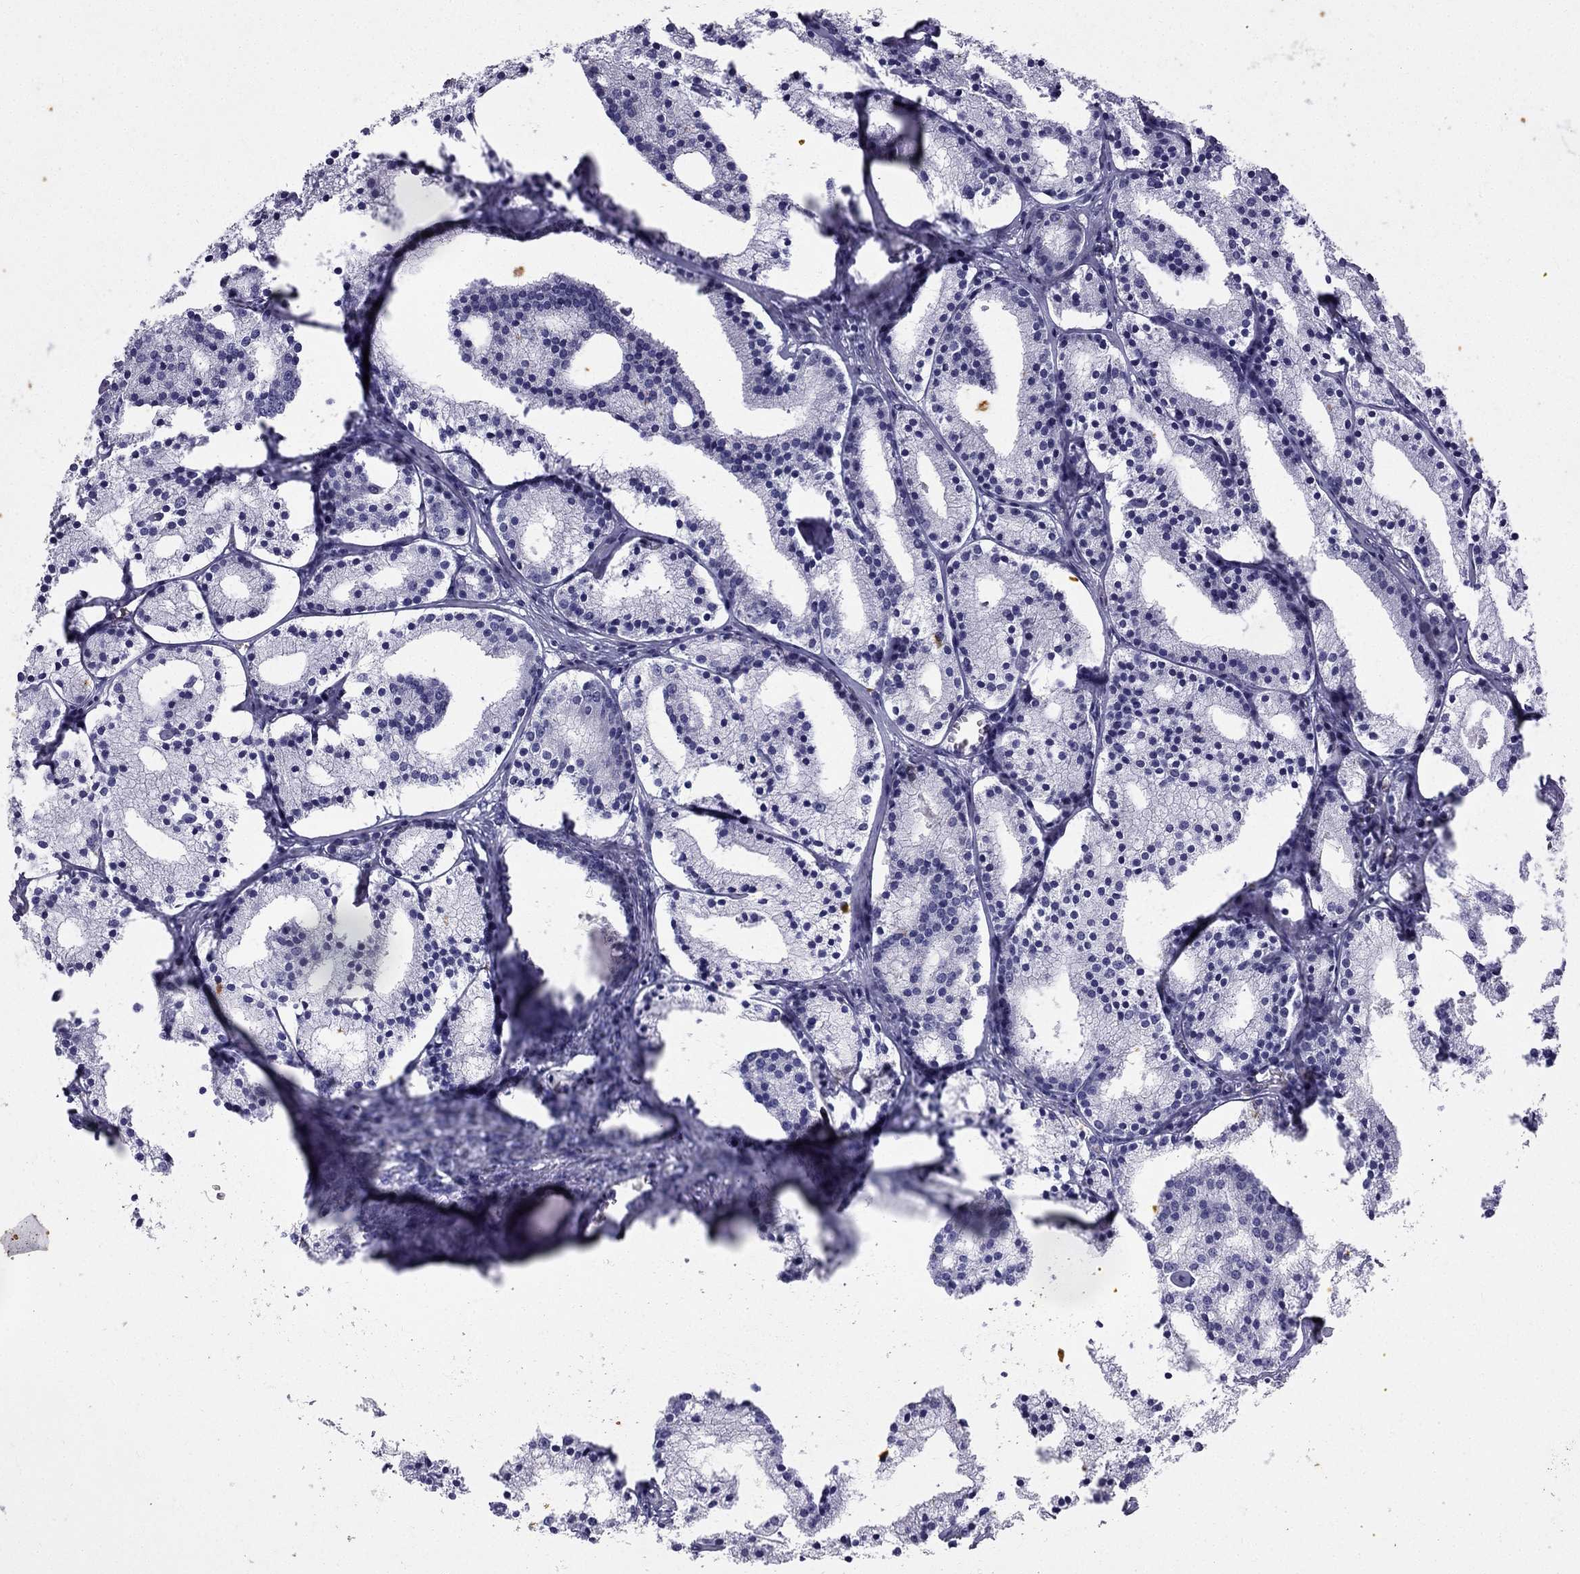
{"staining": {"intensity": "negative", "quantity": "none", "location": "none"}, "tissue": "prostate cancer", "cell_type": "Tumor cells", "image_type": "cancer", "snomed": [{"axis": "morphology", "description": "Adenocarcinoma, NOS"}, {"axis": "topography", "description": "Prostate"}], "caption": "Immunohistochemistry (IHC) micrograph of neoplastic tissue: human prostate adenocarcinoma stained with DAB (3,3'-diaminobenzidine) reveals no significant protein staining in tumor cells.", "gene": "GJA8", "patient": {"sex": "male", "age": 69}}